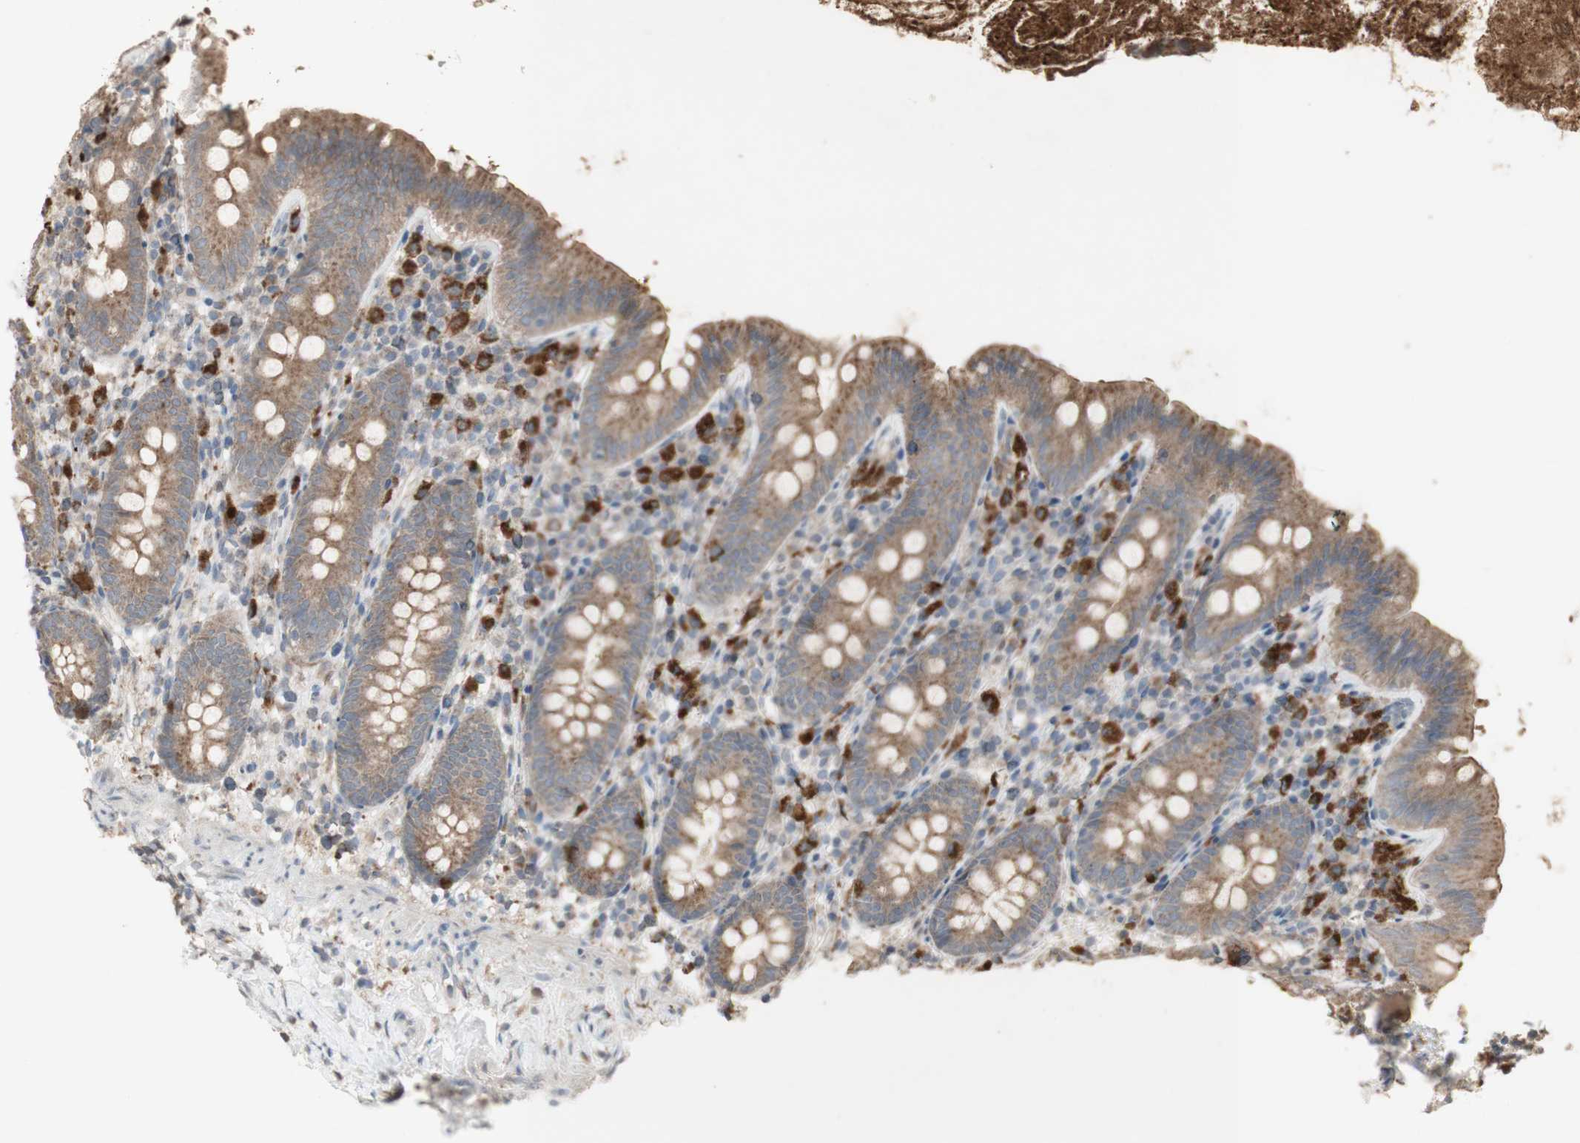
{"staining": {"intensity": "moderate", "quantity": "25%-75%", "location": "cytoplasmic/membranous"}, "tissue": "appendix", "cell_type": "Glandular cells", "image_type": "normal", "snomed": [{"axis": "morphology", "description": "Normal tissue, NOS"}, {"axis": "topography", "description": "Appendix"}], "caption": "Moderate cytoplasmic/membranous protein positivity is appreciated in about 25%-75% of glandular cells in appendix.", "gene": "ATP6V1E1", "patient": {"sex": "male", "age": 52}}